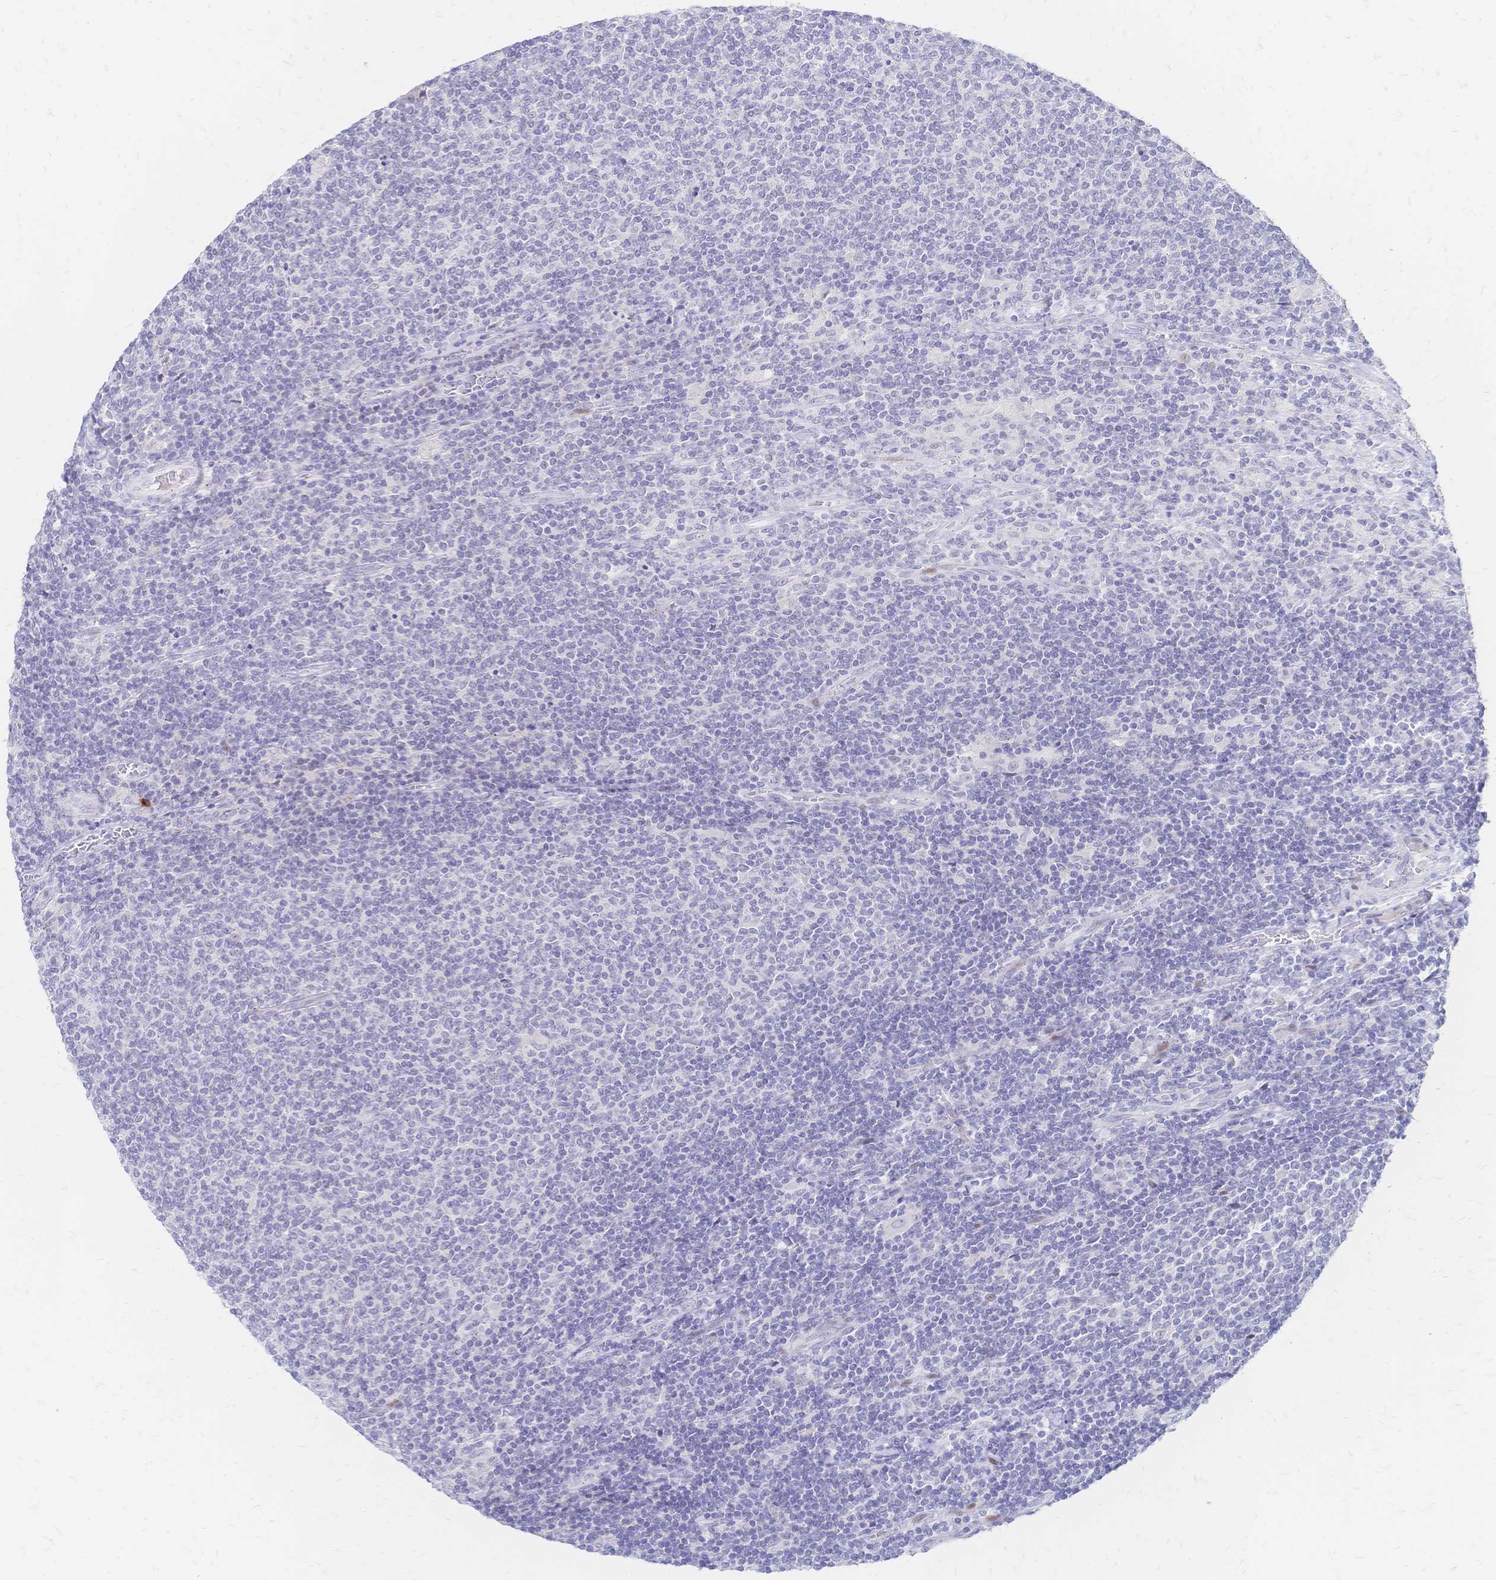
{"staining": {"intensity": "negative", "quantity": "none", "location": "none"}, "tissue": "lymphoma", "cell_type": "Tumor cells", "image_type": "cancer", "snomed": [{"axis": "morphology", "description": "Malignant lymphoma, non-Hodgkin's type, Low grade"}, {"axis": "topography", "description": "Lymph node"}], "caption": "IHC photomicrograph of malignant lymphoma, non-Hodgkin's type (low-grade) stained for a protein (brown), which demonstrates no staining in tumor cells. (DAB (3,3'-diaminobenzidine) IHC, high magnification).", "gene": "PSORS1C2", "patient": {"sex": "male", "age": 52}}